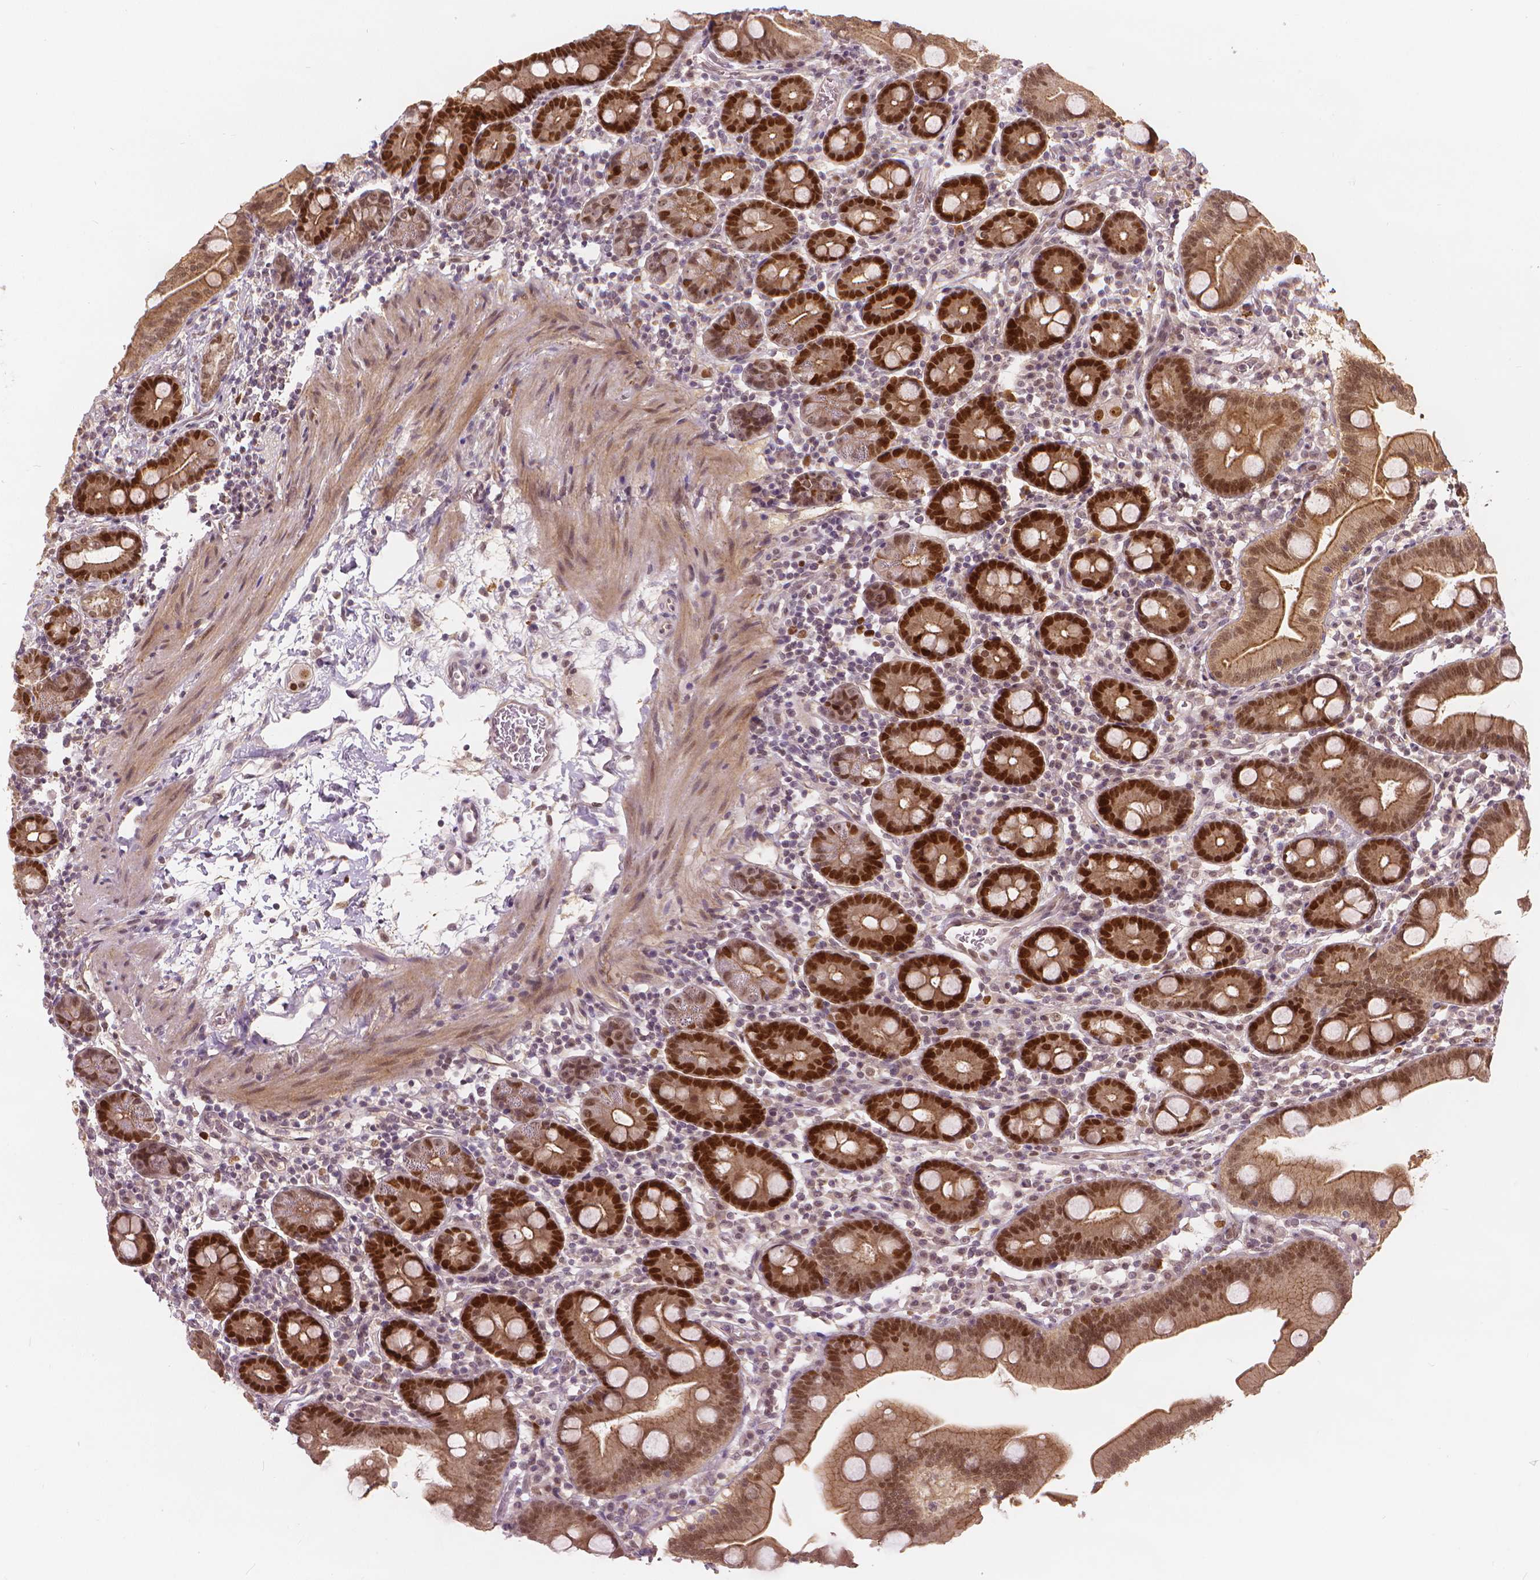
{"staining": {"intensity": "strong", "quantity": ">75%", "location": "cytoplasmic/membranous,nuclear"}, "tissue": "duodenum", "cell_type": "Glandular cells", "image_type": "normal", "snomed": [{"axis": "morphology", "description": "Normal tissue, NOS"}, {"axis": "topography", "description": "Pancreas"}, {"axis": "topography", "description": "Duodenum"}], "caption": "Duodenum stained for a protein (brown) demonstrates strong cytoplasmic/membranous,nuclear positive positivity in approximately >75% of glandular cells.", "gene": "NSD2", "patient": {"sex": "male", "age": 59}}